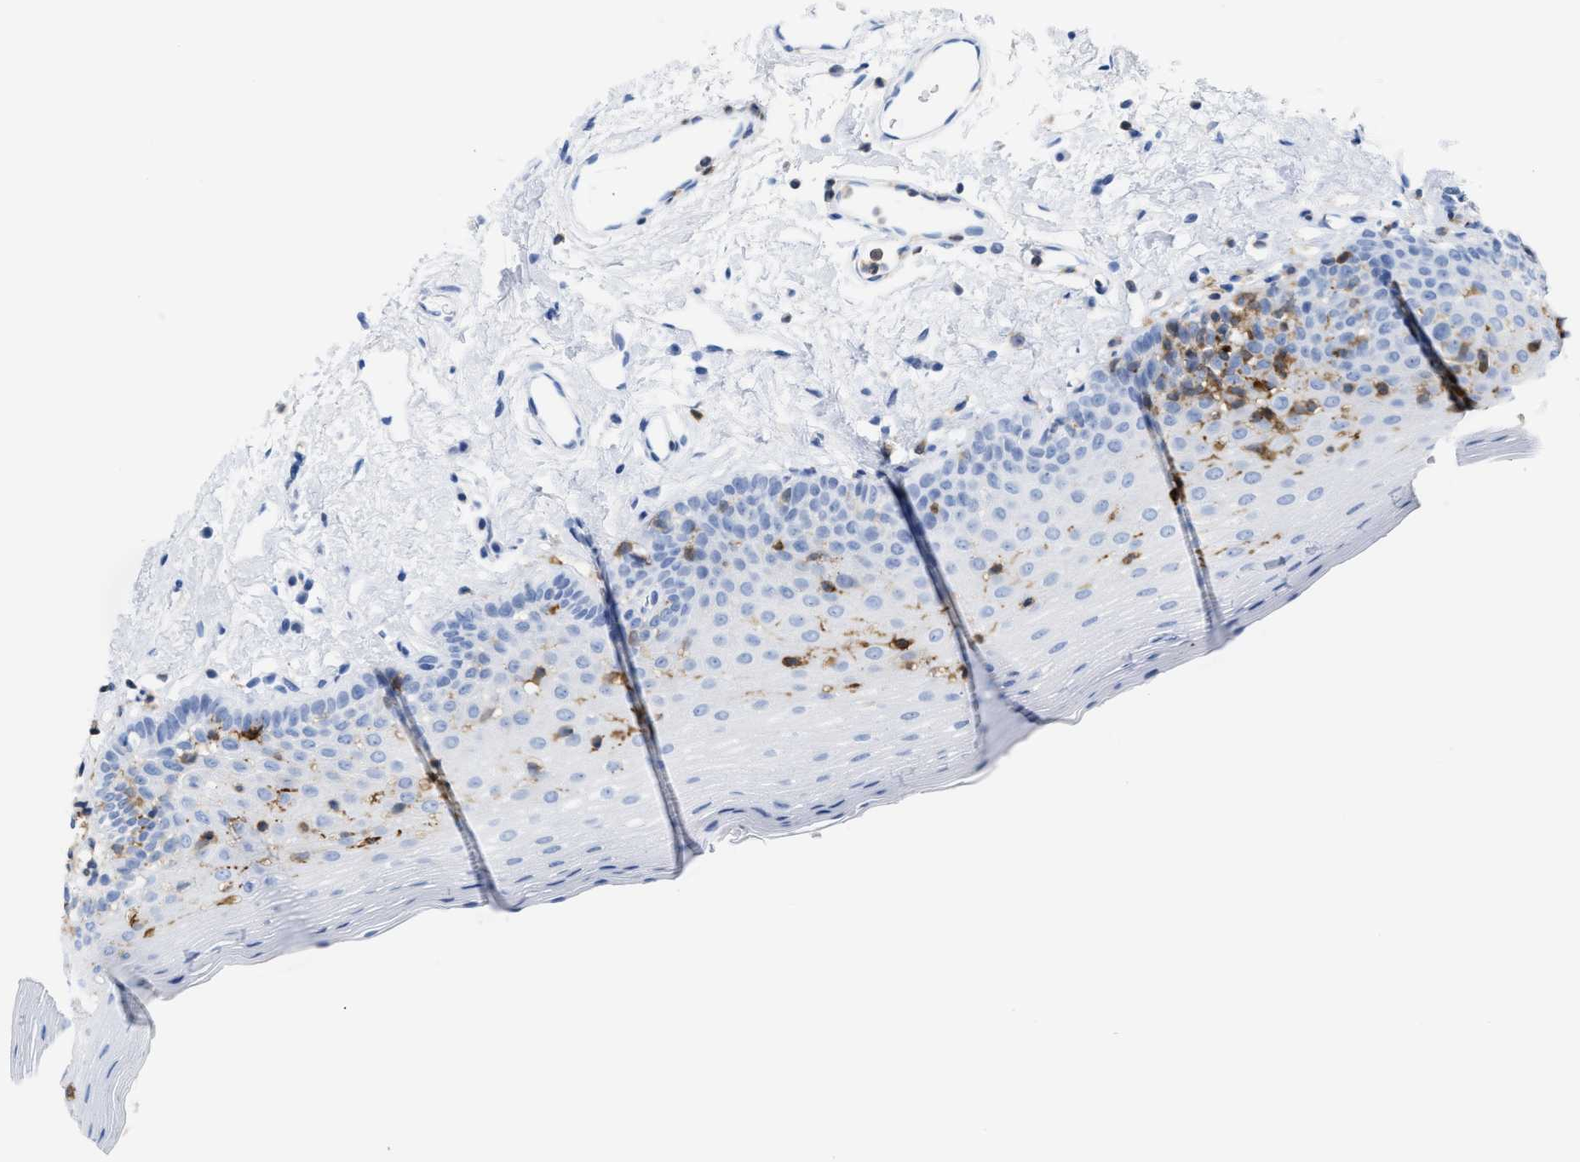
{"staining": {"intensity": "negative", "quantity": "none", "location": "none"}, "tissue": "oral mucosa", "cell_type": "Squamous epithelial cells", "image_type": "normal", "snomed": [{"axis": "morphology", "description": "Normal tissue, NOS"}, {"axis": "topography", "description": "Oral tissue"}], "caption": "High magnification brightfield microscopy of benign oral mucosa stained with DAB (brown) and counterstained with hematoxylin (blue): squamous epithelial cells show no significant positivity.", "gene": "LCP1", "patient": {"sex": "male", "age": 66}}